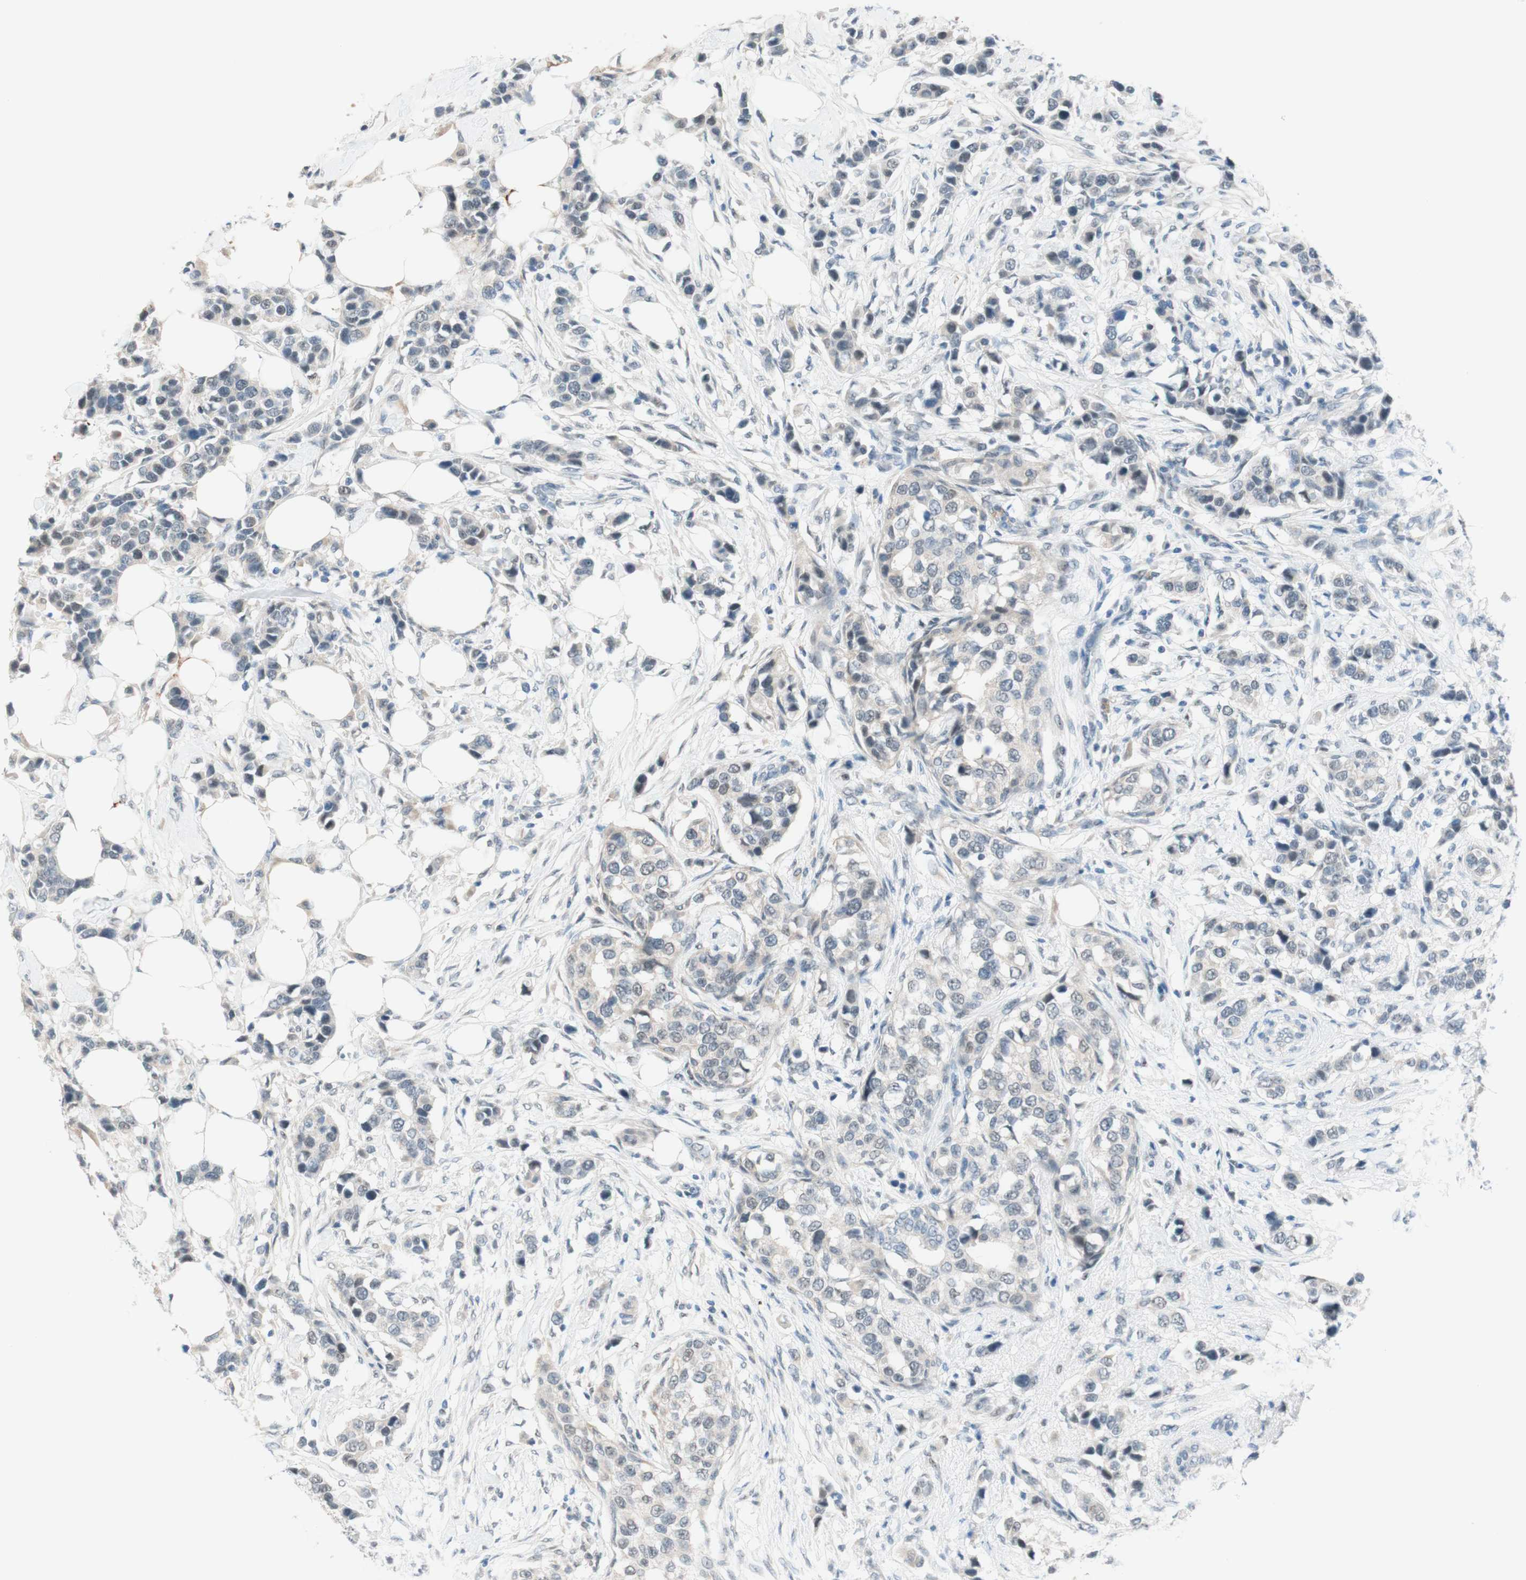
{"staining": {"intensity": "weak", "quantity": "<25%", "location": "cytoplasmic/membranous"}, "tissue": "breast cancer", "cell_type": "Tumor cells", "image_type": "cancer", "snomed": [{"axis": "morphology", "description": "Normal tissue, NOS"}, {"axis": "morphology", "description": "Duct carcinoma"}, {"axis": "topography", "description": "Breast"}], "caption": "The histopathology image demonstrates no staining of tumor cells in breast cancer.", "gene": "JPH1", "patient": {"sex": "female", "age": 50}}